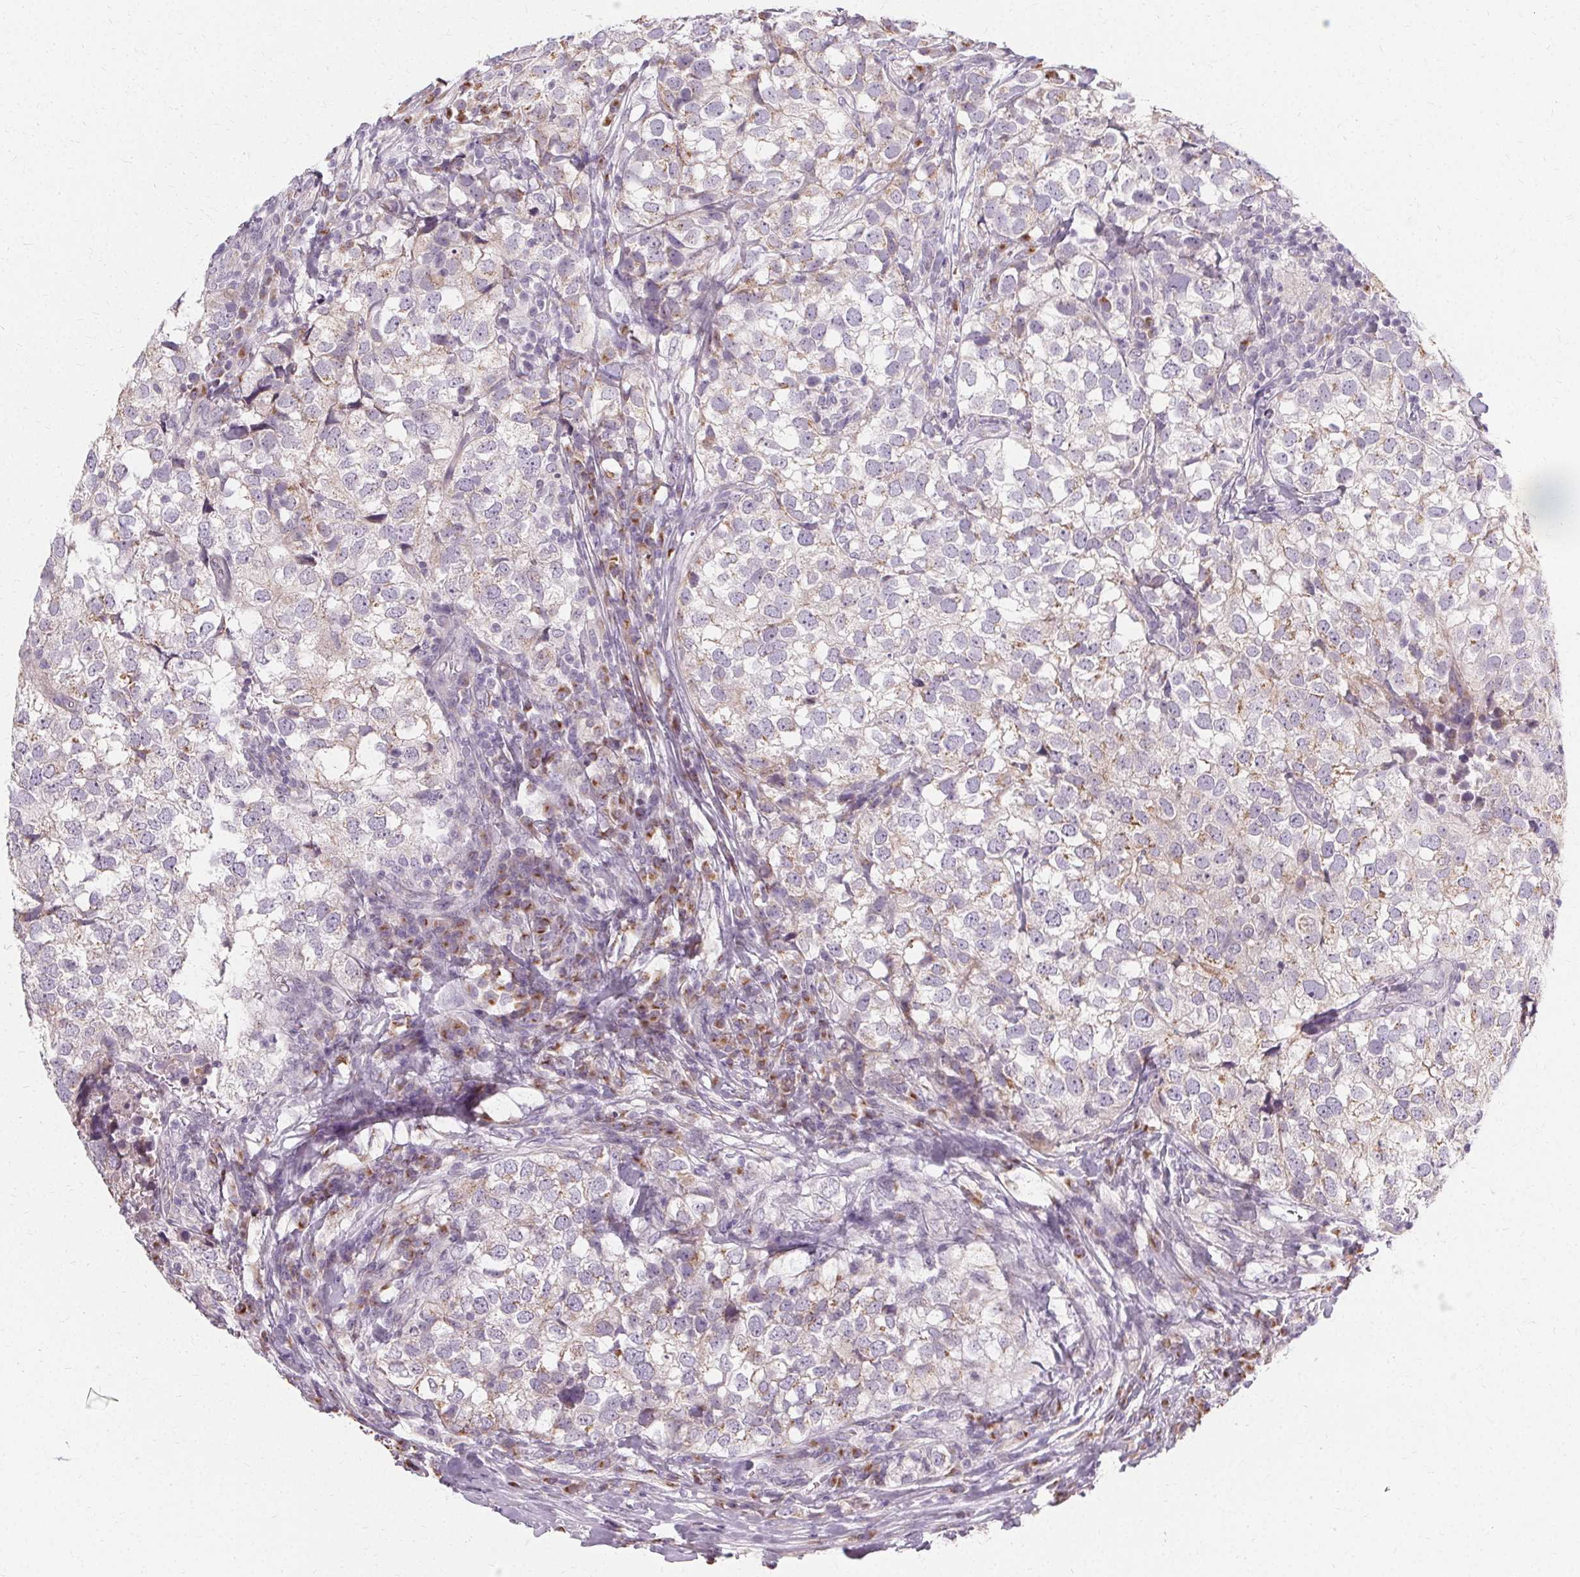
{"staining": {"intensity": "negative", "quantity": "none", "location": "none"}, "tissue": "breast cancer", "cell_type": "Tumor cells", "image_type": "cancer", "snomed": [{"axis": "morphology", "description": "Duct carcinoma"}, {"axis": "topography", "description": "Breast"}], "caption": "IHC of human breast cancer reveals no expression in tumor cells.", "gene": "FCRL3", "patient": {"sex": "female", "age": 30}}